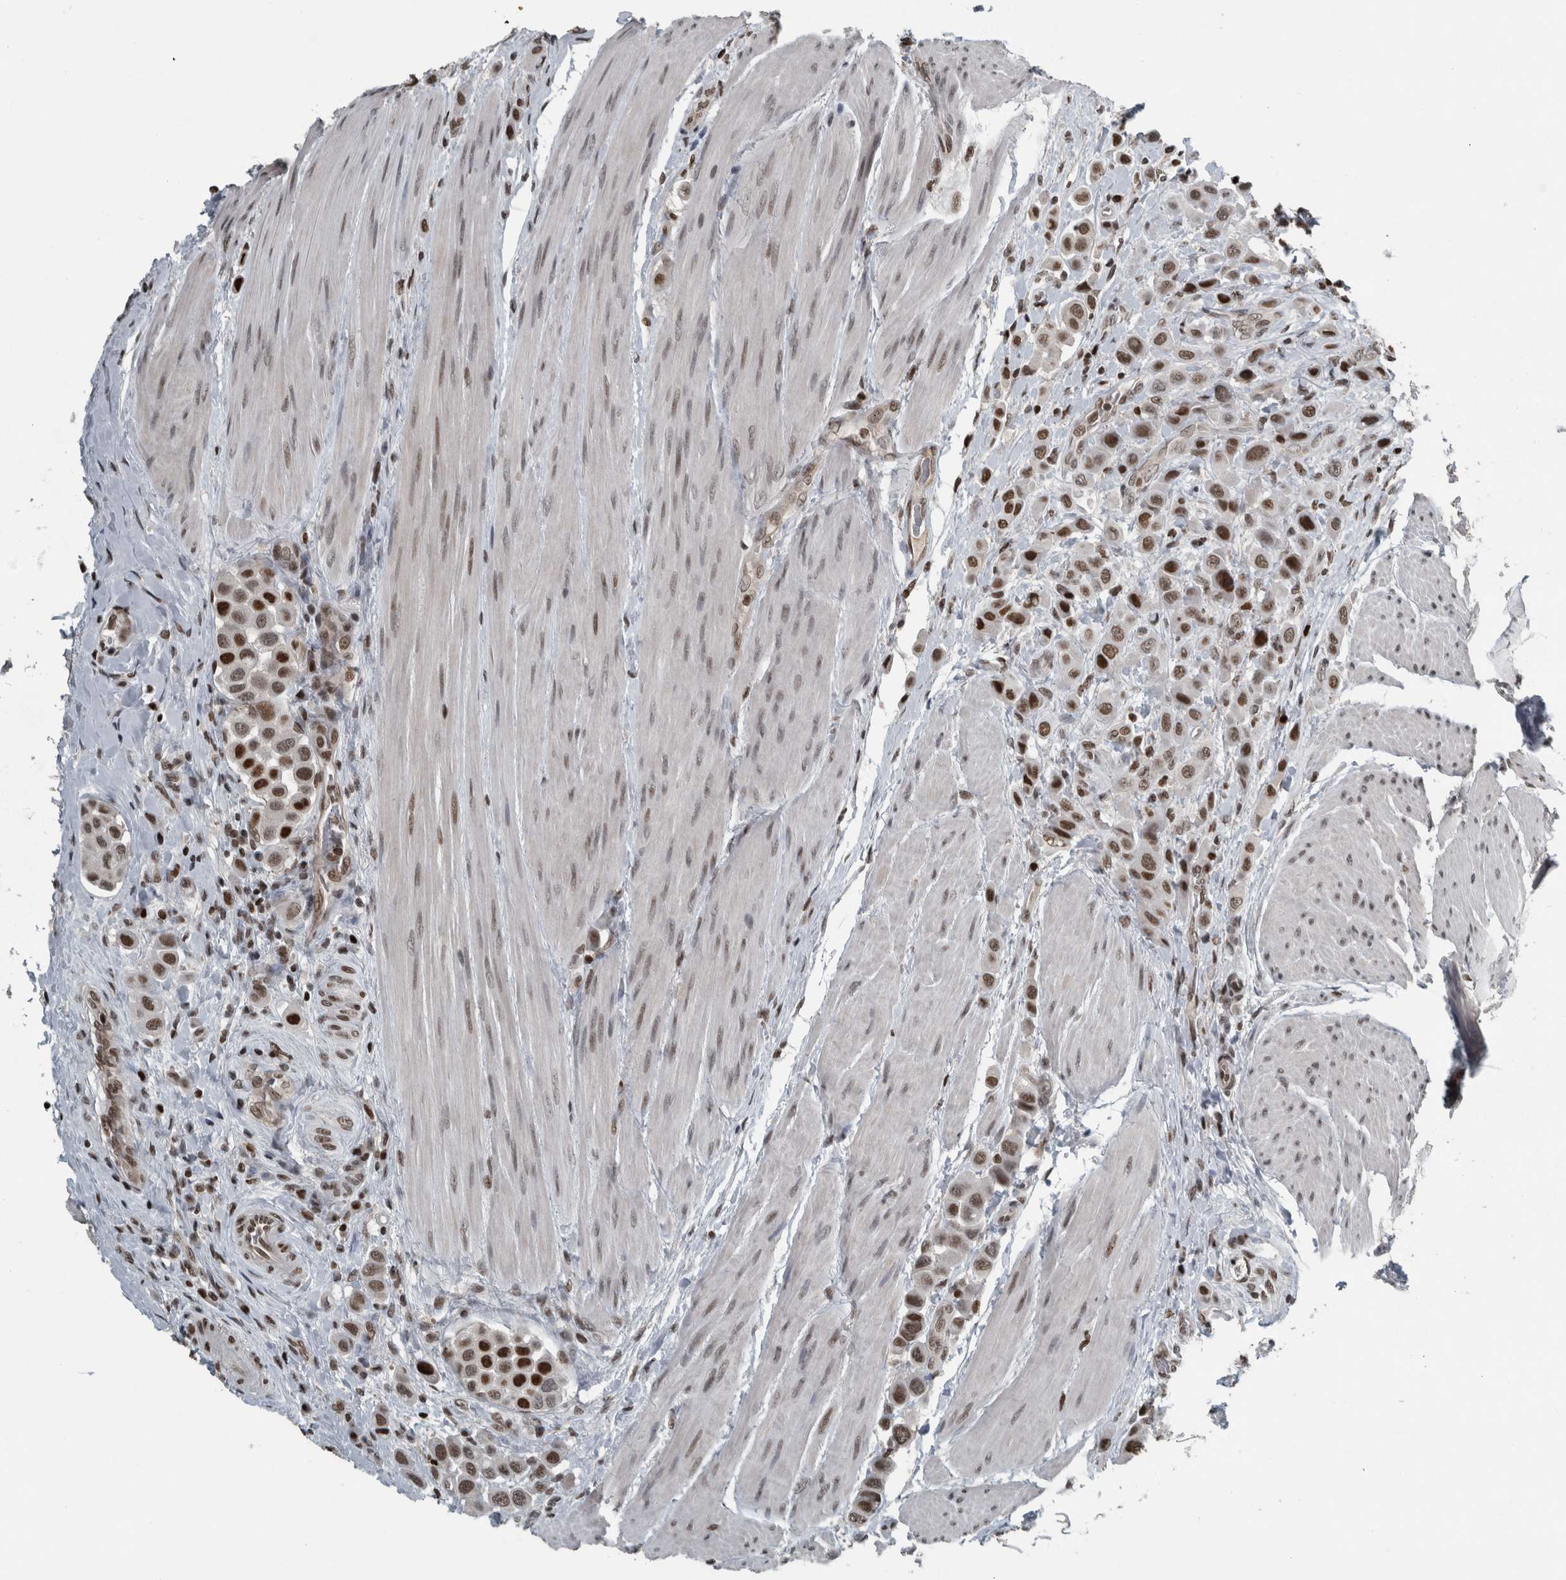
{"staining": {"intensity": "strong", "quantity": ">75%", "location": "nuclear"}, "tissue": "urothelial cancer", "cell_type": "Tumor cells", "image_type": "cancer", "snomed": [{"axis": "morphology", "description": "Urothelial carcinoma, High grade"}, {"axis": "topography", "description": "Urinary bladder"}], "caption": "Protein staining of urothelial cancer tissue displays strong nuclear expression in about >75% of tumor cells. The staining was performed using DAB (3,3'-diaminobenzidine), with brown indicating positive protein expression. Nuclei are stained blue with hematoxylin.", "gene": "UNC50", "patient": {"sex": "male", "age": 50}}